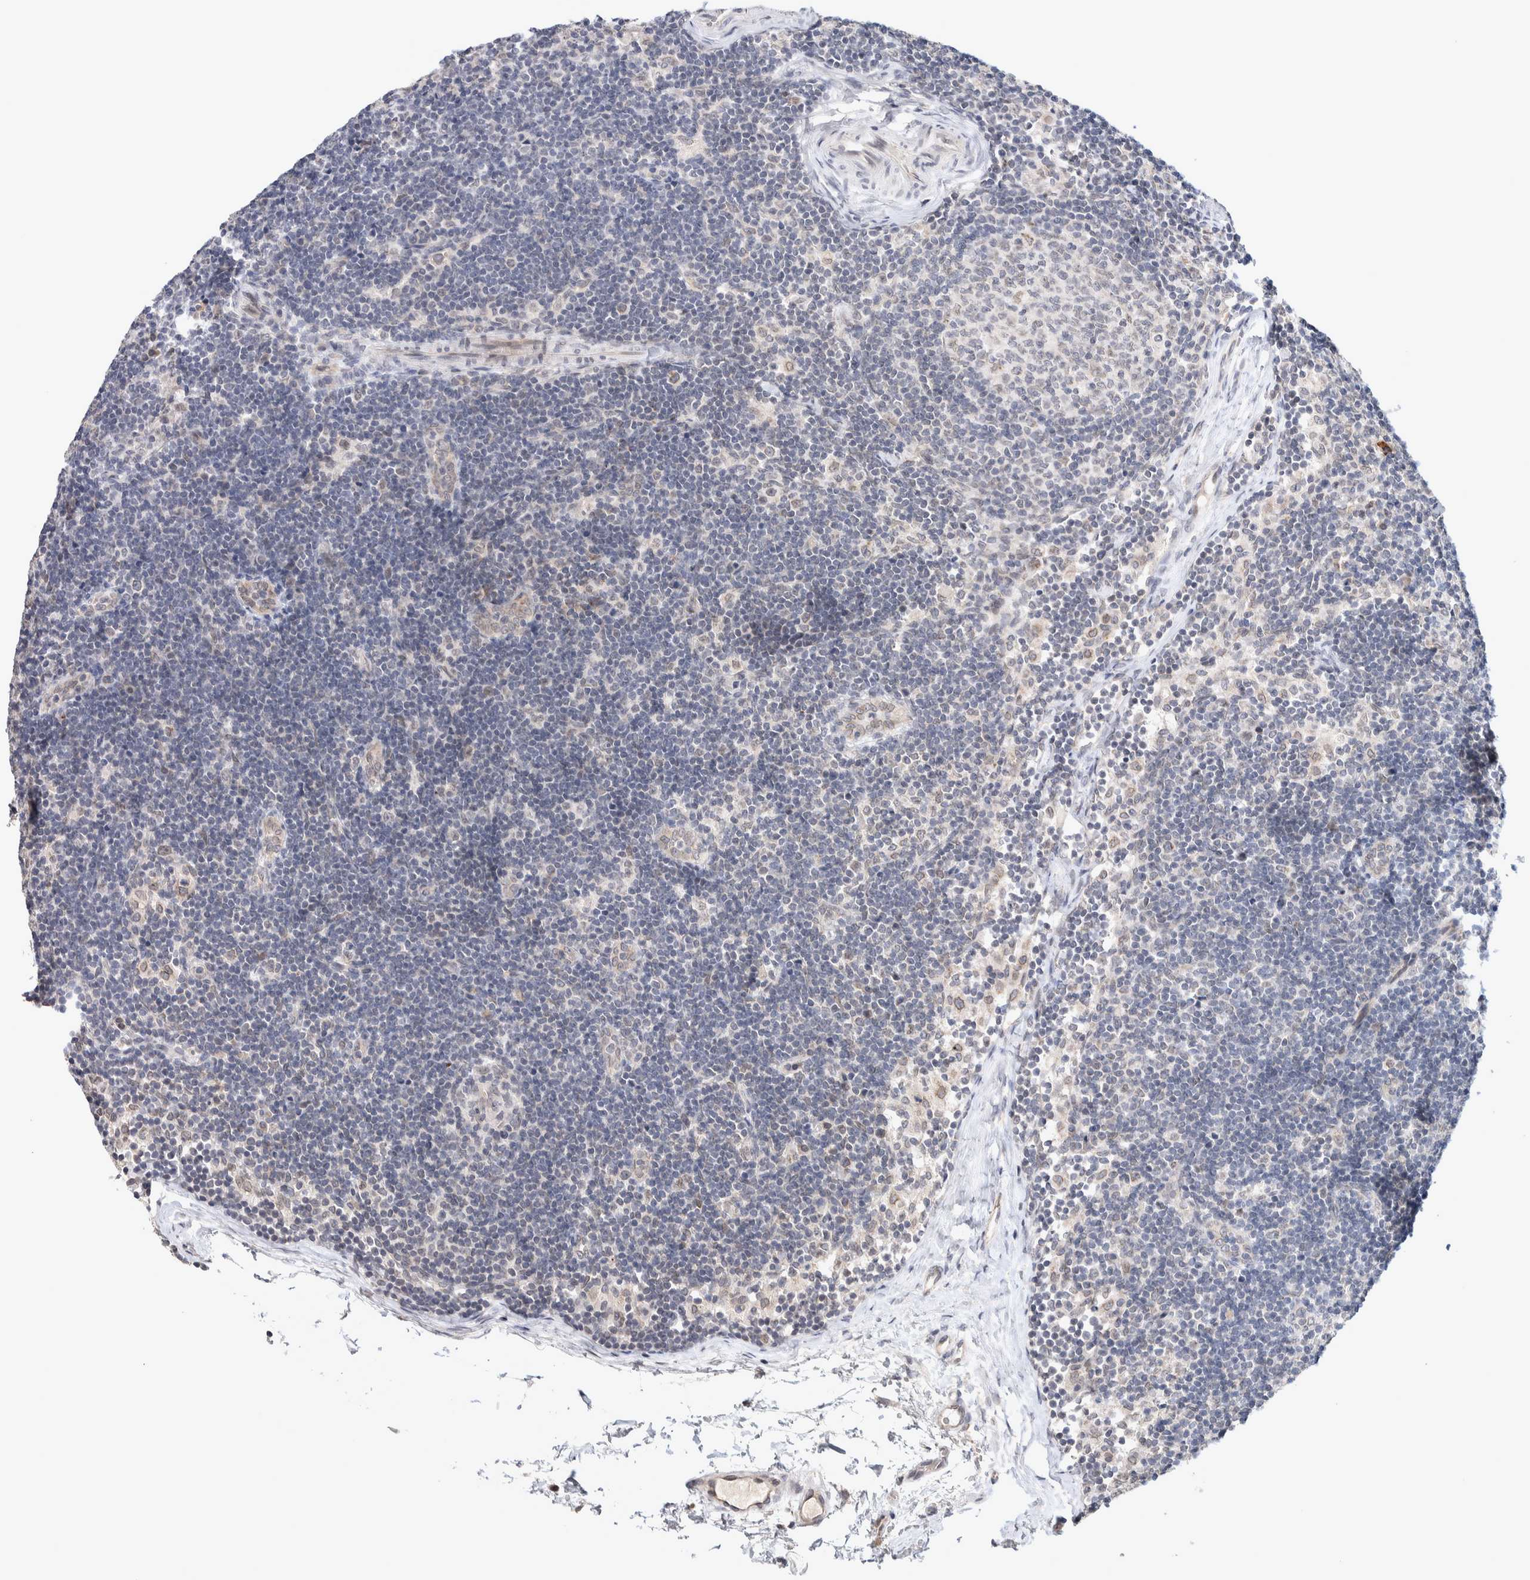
{"staining": {"intensity": "weak", "quantity": "25%-75%", "location": "cytoplasmic/membranous,nuclear"}, "tissue": "lymph node", "cell_type": "Germinal center cells", "image_type": "normal", "snomed": [{"axis": "morphology", "description": "Normal tissue, NOS"}, {"axis": "topography", "description": "Lymph node"}], "caption": "Immunohistochemistry micrograph of normal lymph node stained for a protein (brown), which displays low levels of weak cytoplasmic/membranous,nuclear expression in approximately 25%-75% of germinal center cells.", "gene": "CRAT", "patient": {"sex": "female", "age": 22}}